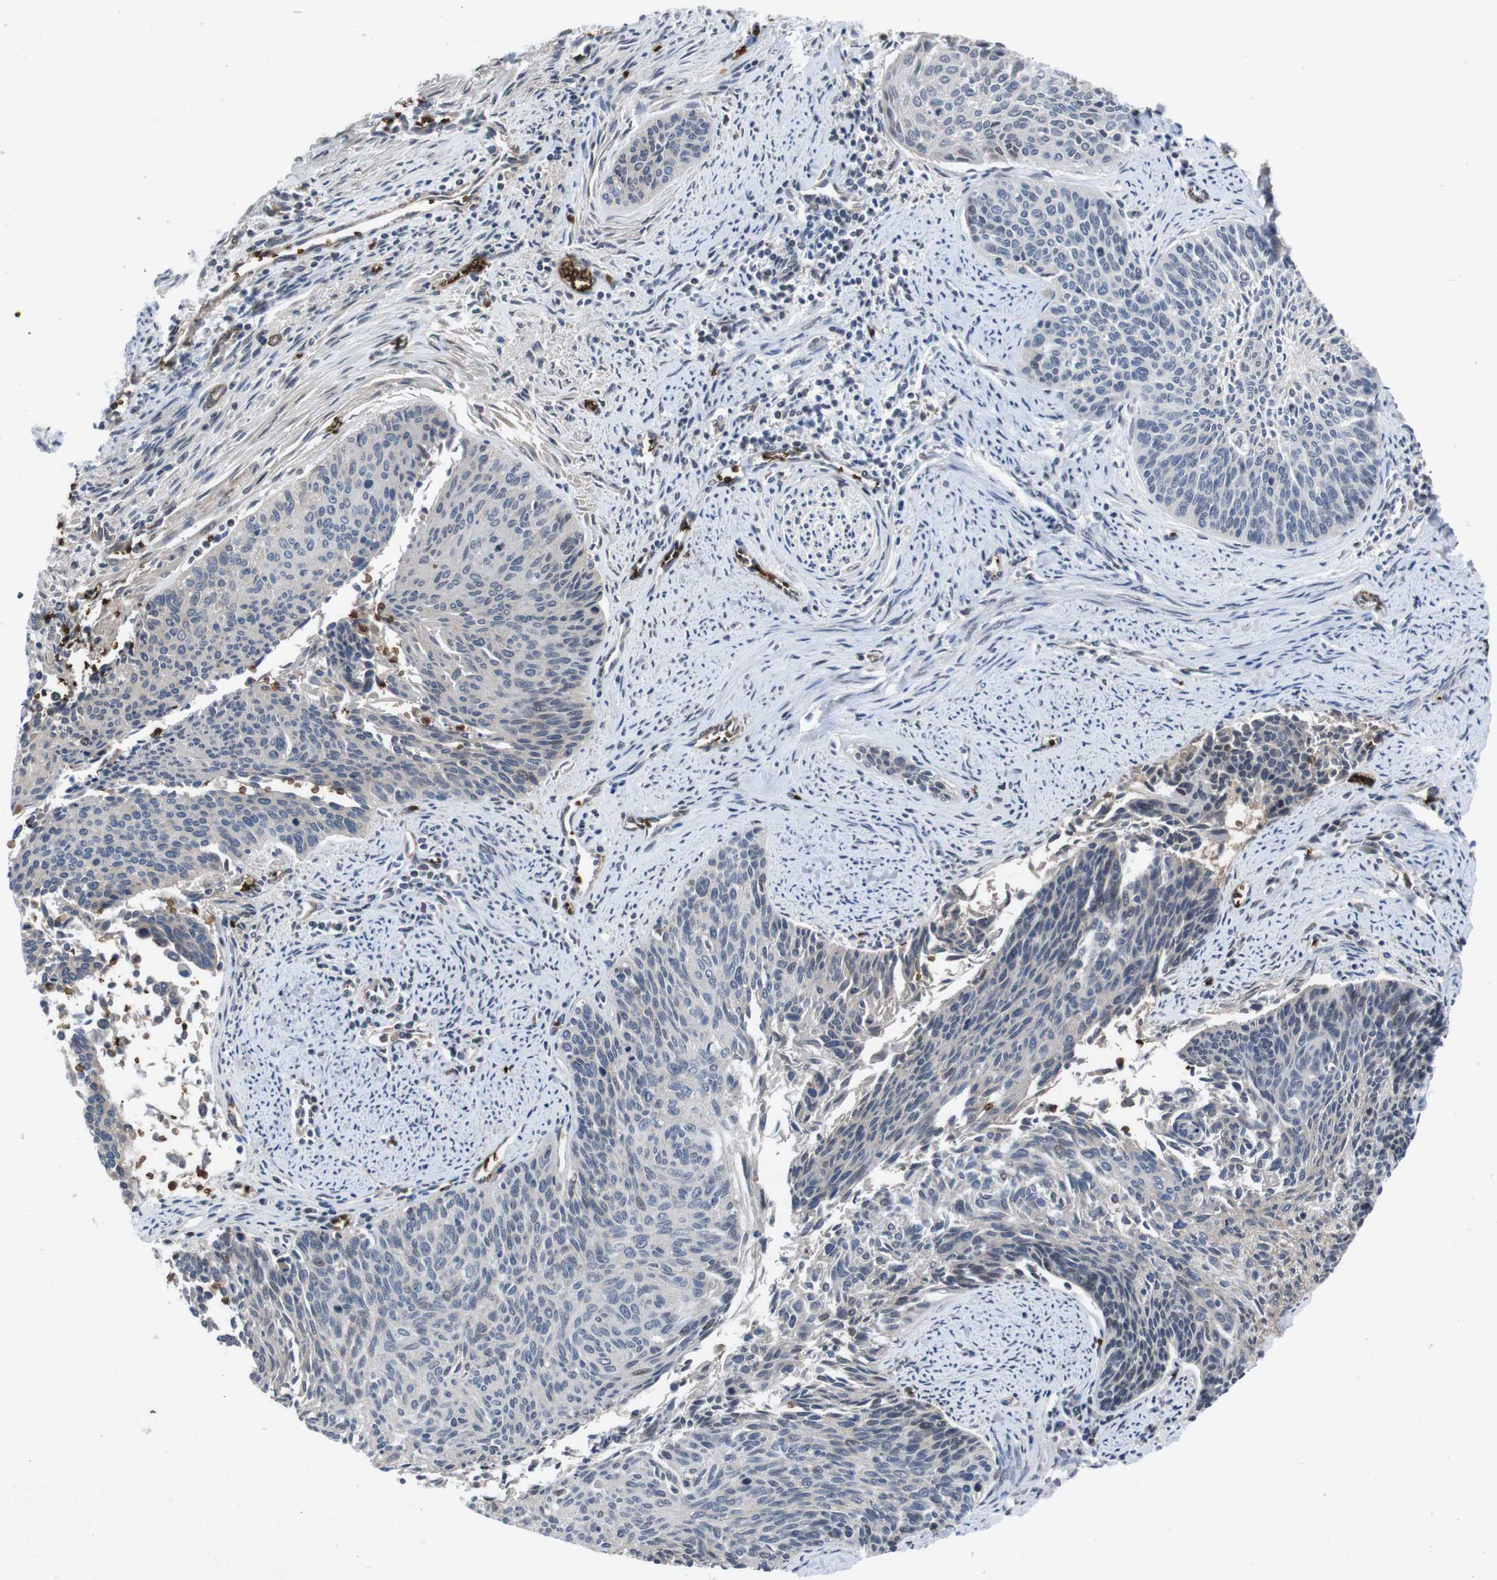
{"staining": {"intensity": "negative", "quantity": "none", "location": "none"}, "tissue": "cervical cancer", "cell_type": "Tumor cells", "image_type": "cancer", "snomed": [{"axis": "morphology", "description": "Squamous cell carcinoma, NOS"}, {"axis": "topography", "description": "Cervix"}], "caption": "Immunohistochemistry photomicrograph of neoplastic tissue: squamous cell carcinoma (cervical) stained with DAB (3,3'-diaminobenzidine) displays no significant protein positivity in tumor cells.", "gene": "SPTB", "patient": {"sex": "female", "age": 55}}